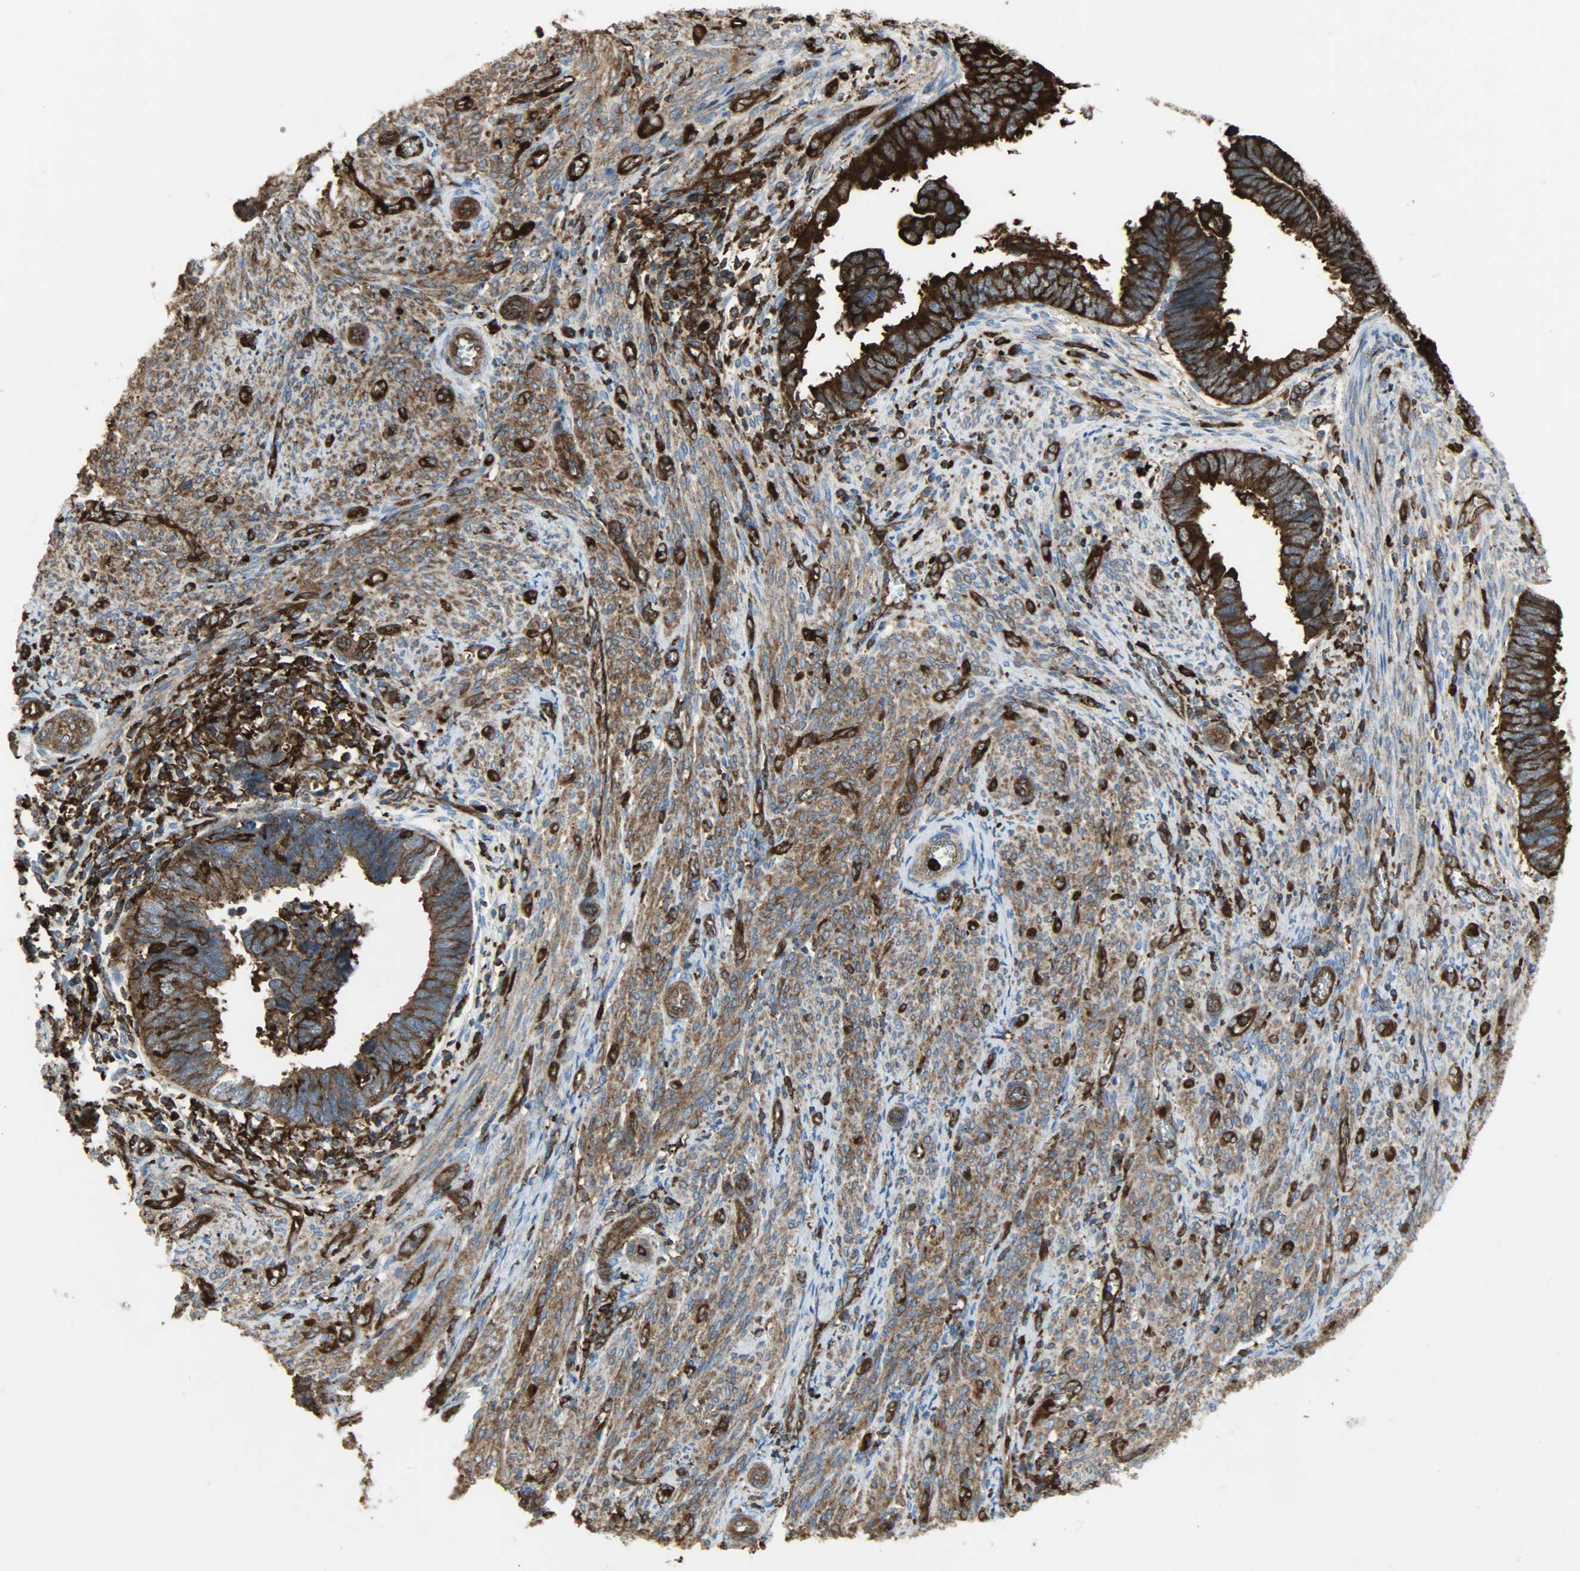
{"staining": {"intensity": "strong", "quantity": ">75%", "location": "cytoplasmic/membranous"}, "tissue": "endometrial cancer", "cell_type": "Tumor cells", "image_type": "cancer", "snomed": [{"axis": "morphology", "description": "Adenocarcinoma, NOS"}, {"axis": "topography", "description": "Endometrium"}], "caption": "A brown stain labels strong cytoplasmic/membranous expression of a protein in human endometrial cancer tumor cells.", "gene": "VASP", "patient": {"sex": "female", "age": 75}}